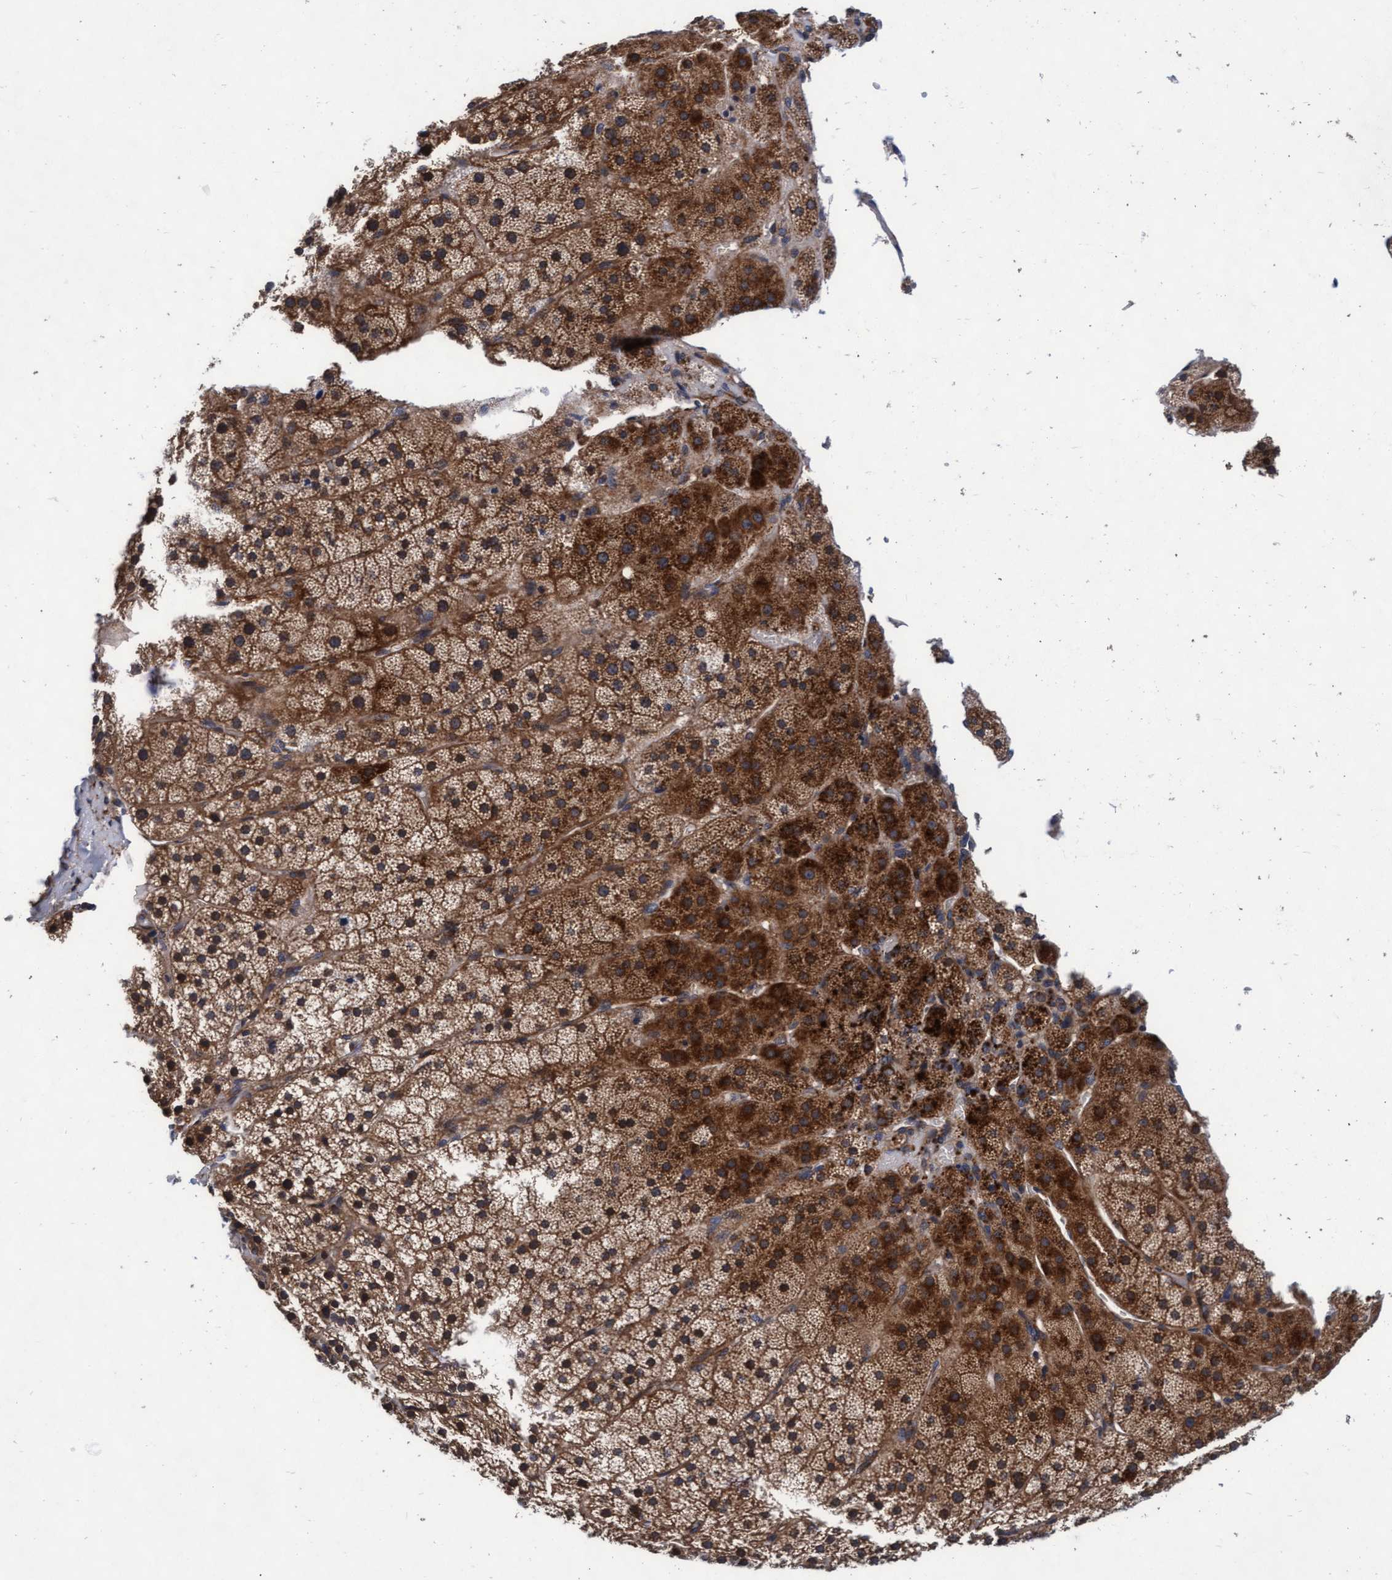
{"staining": {"intensity": "moderate", "quantity": ">75%", "location": "cytoplasmic/membranous"}, "tissue": "adrenal gland", "cell_type": "Glandular cells", "image_type": "normal", "snomed": [{"axis": "morphology", "description": "Normal tissue, NOS"}, {"axis": "topography", "description": "Adrenal gland"}], "caption": "The micrograph displays staining of benign adrenal gland, revealing moderate cytoplasmic/membranous protein staining (brown color) within glandular cells.", "gene": "EFCAB13", "patient": {"sex": "female", "age": 44}}